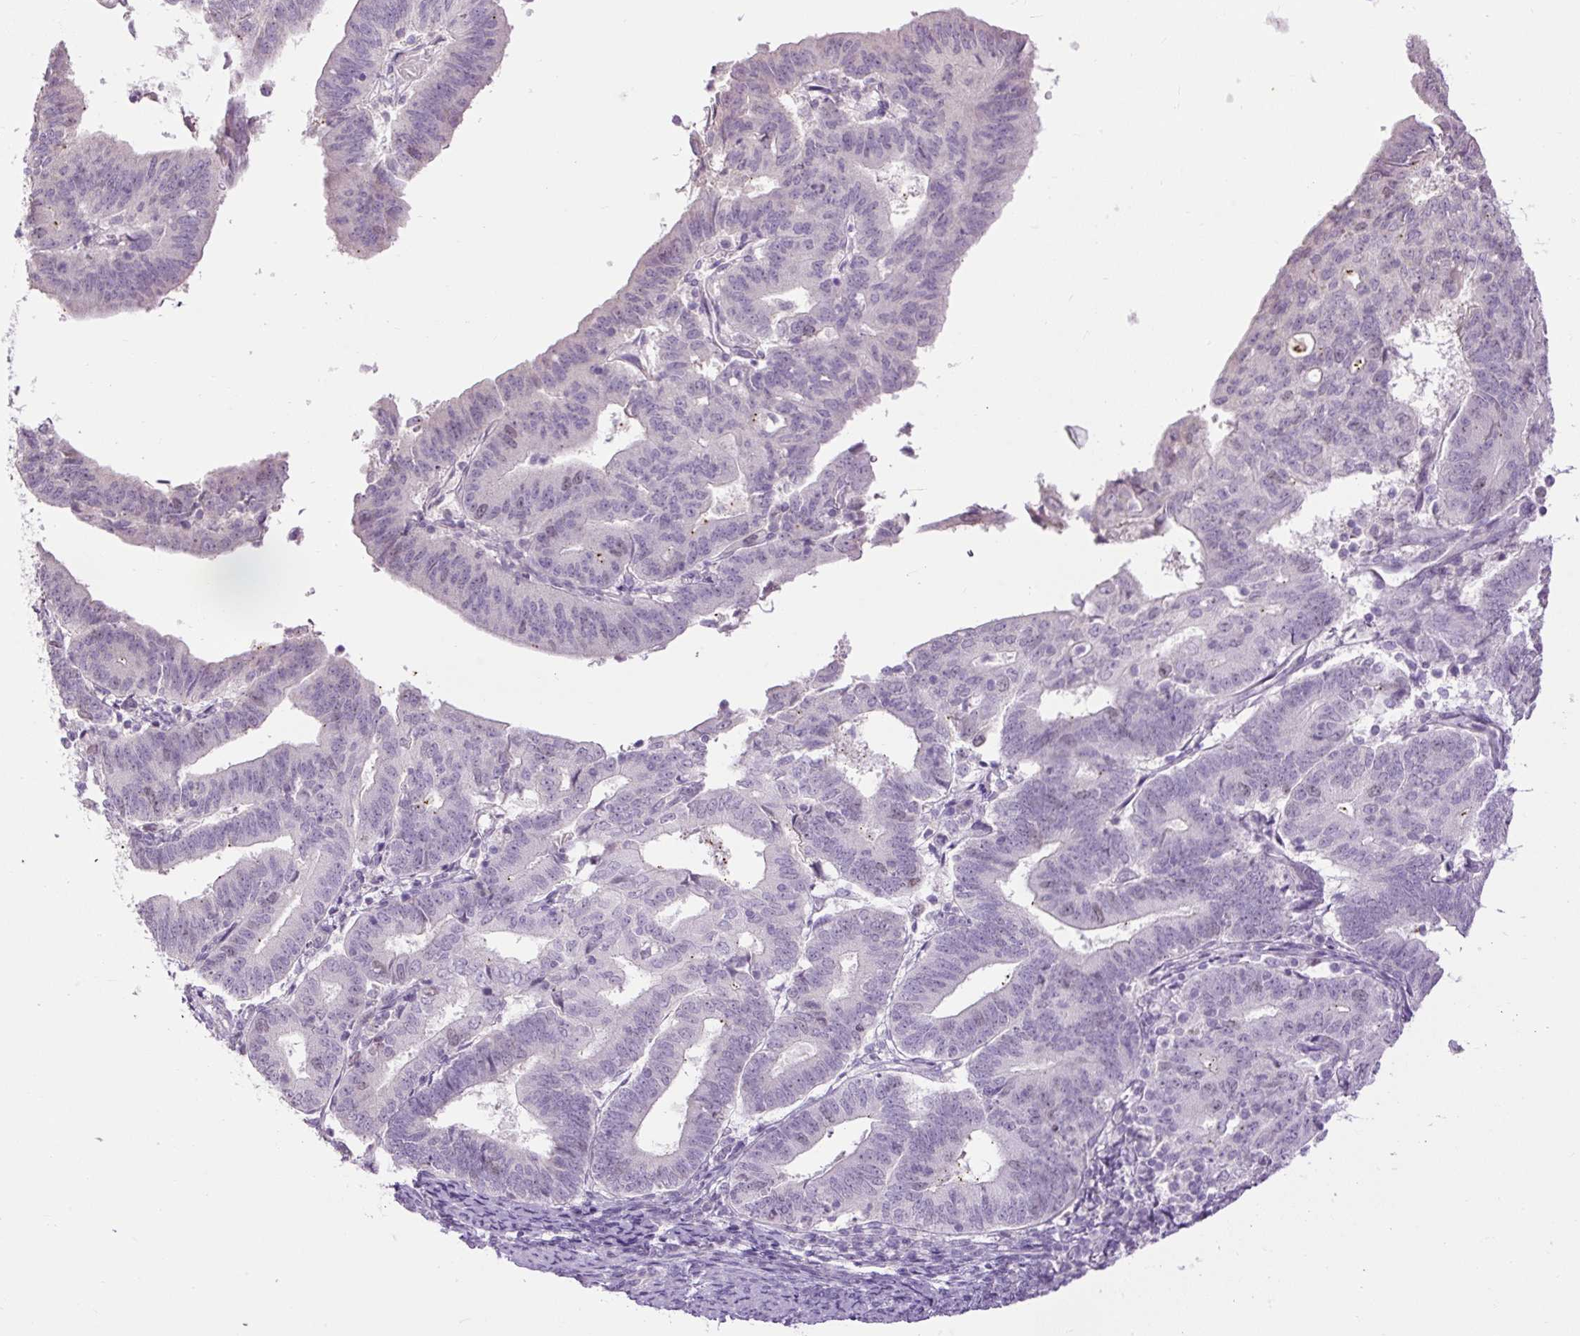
{"staining": {"intensity": "negative", "quantity": "none", "location": "none"}, "tissue": "endometrial cancer", "cell_type": "Tumor cells", "image_type": "cancer", "snomed": [{"axis": "morphology", "description": "Adenocarcinoma, NOS"}, {"axis": "topography", "description": "Endometrium"}], "caption": "This is an immunohistochemistry histopathology image of endometrial cancer (adenocarcinoma). There is no expression in tumor cells.", "gene": "RACGAP1", "patient": {"sex": "female", "age": 70}}